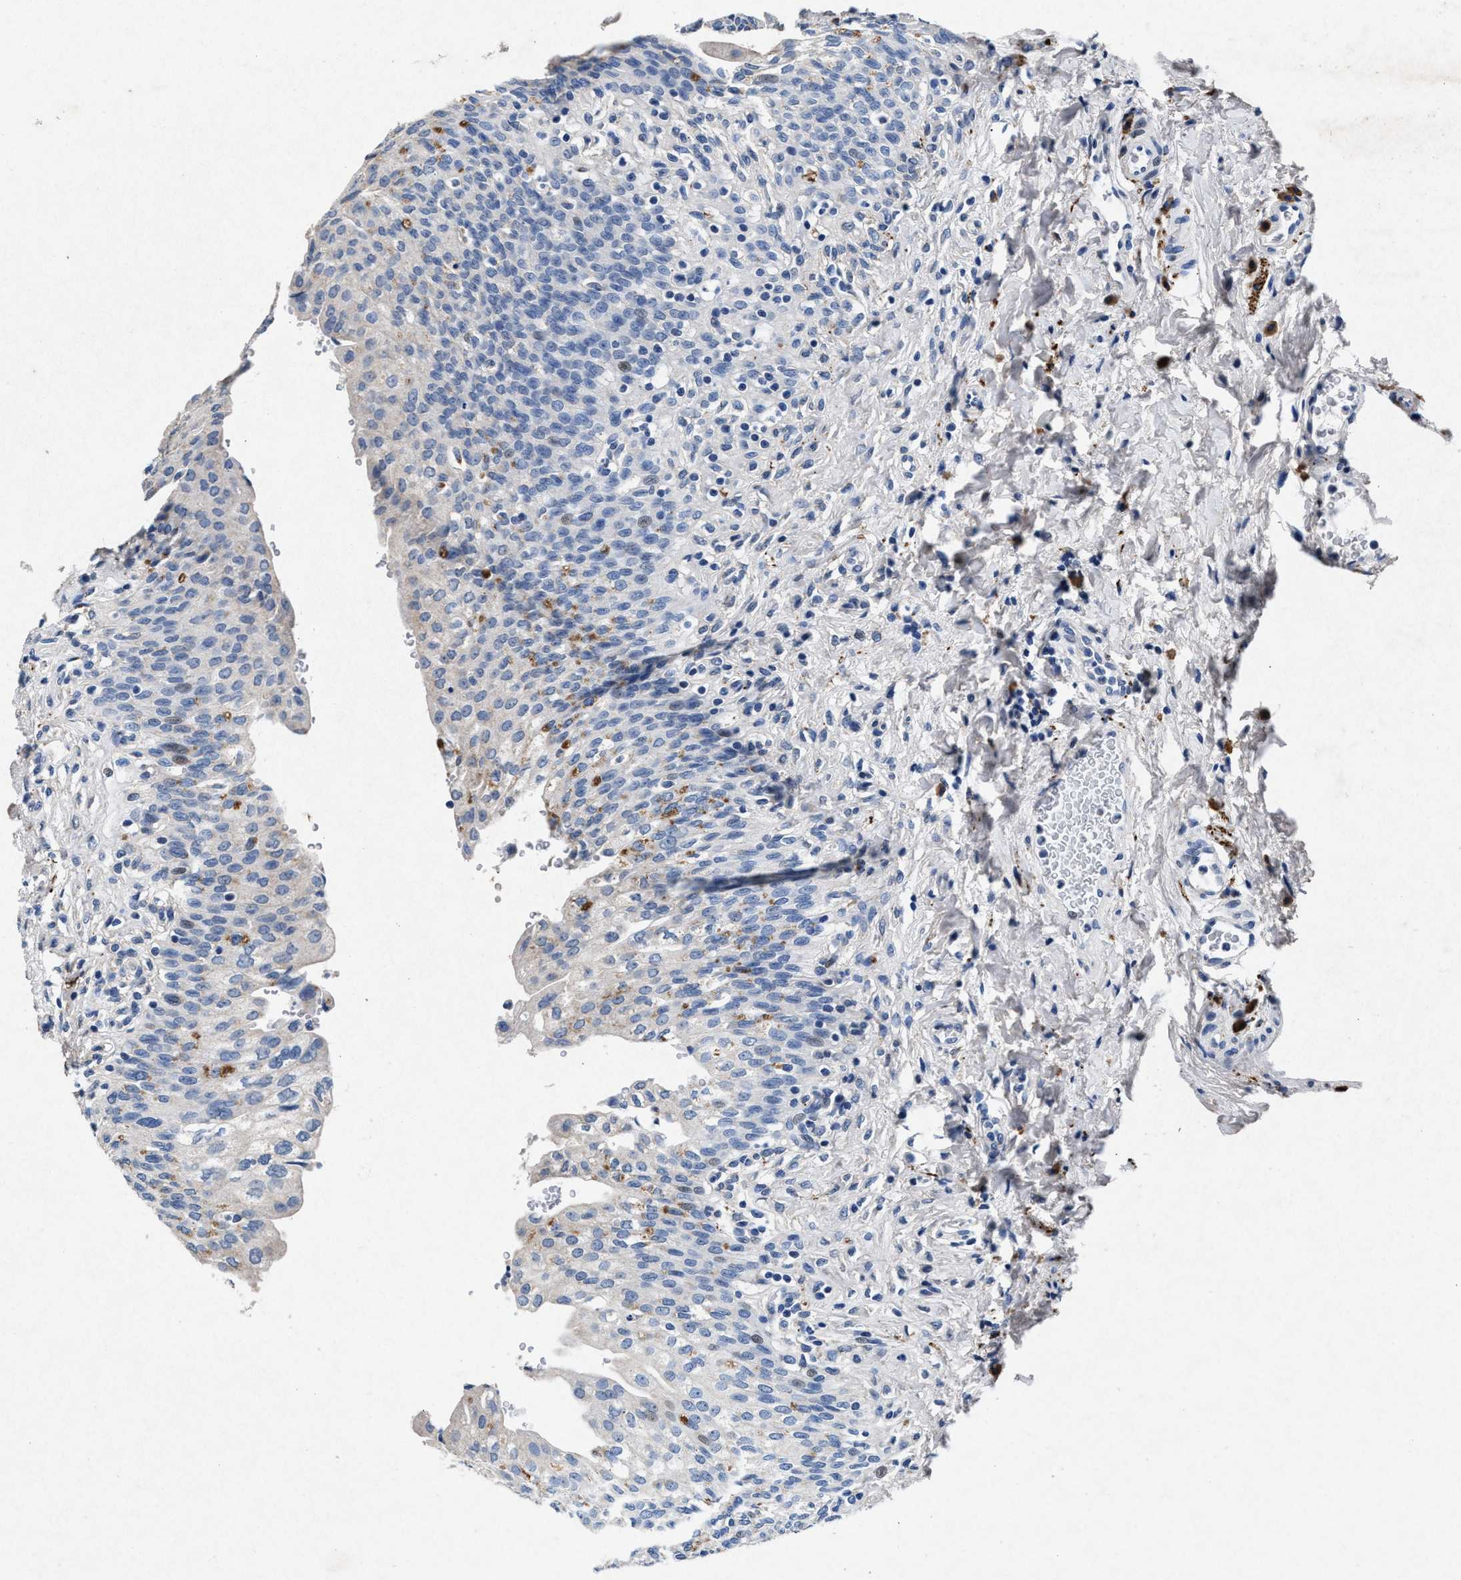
{"staining": {"intensity": "moderate", "quantity": "<25%", "location": "cytoplasmic/membranous"}, "tissue": "urinary bladder", "cell_type": "Urothelial cells", "image_type": "normal", "snomed": [{"axis": "morphology", "description": "Urothelial carcinoma, High grade"}, {"axis": "topography", "description": "Urinary bladder"}], "caption": "Immunohistochemistry (IHC) (DAB) staining of benign urinary bladder displays moderate cytoplasmic/membranous protein positivity in about <25% of urothelial cells. The staining is performed using DAB brown chromogen to label protein expression. The nuclei are counter-stained blue using hematoxylin.", "gene": "MAP6", "patient": {"sex": "male", "age": 46}}